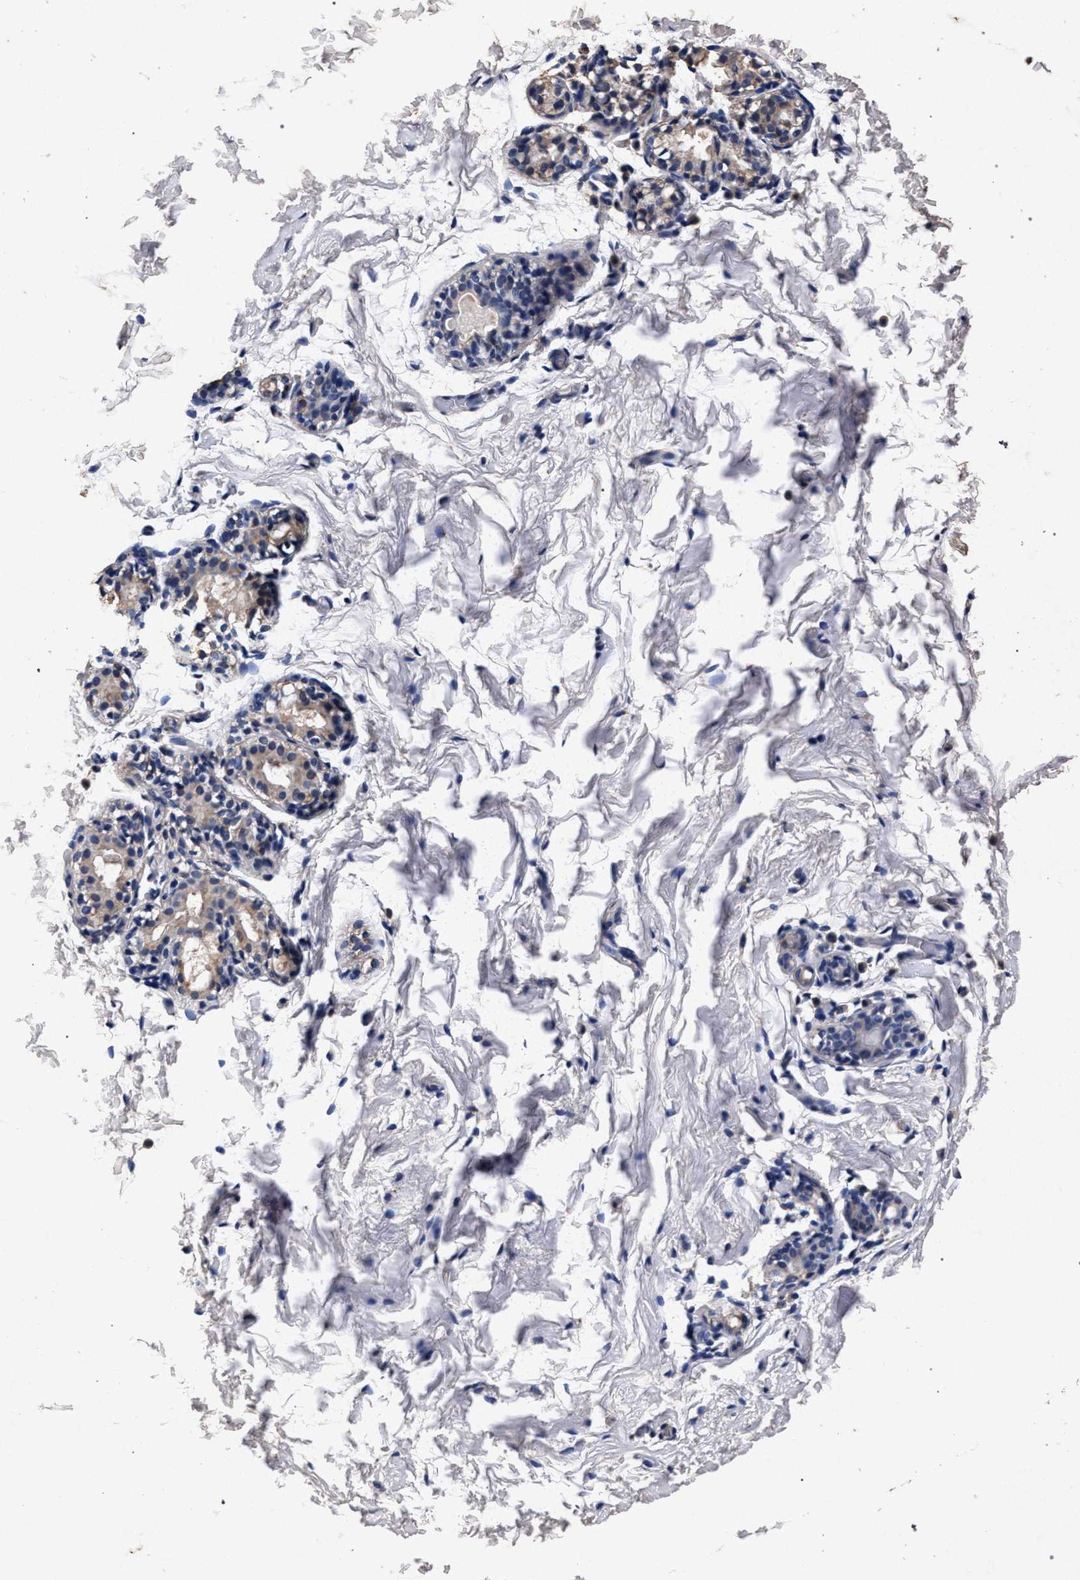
{"staining": {"intensity": "negative", "quantity": "none", "location": "none"}, "tissue": "breast", "cell_type": "Adipocytes", "image_type": "normal", "snomed": [{"axis": "morphology", "description": "Normal tissue, NOS"}, {"axis": "topography", "description": "Breast"}], "caption": "The immunohistochemistry (IHC) image has no significant staining in adipocytes of breast. Brightfield microscopy of IHC stained with DAB (brown) and hematoxylin (blue), captured at high magnification.", "gene": "ATP1A2", "patient": {"sex": "female", "age": 62}}